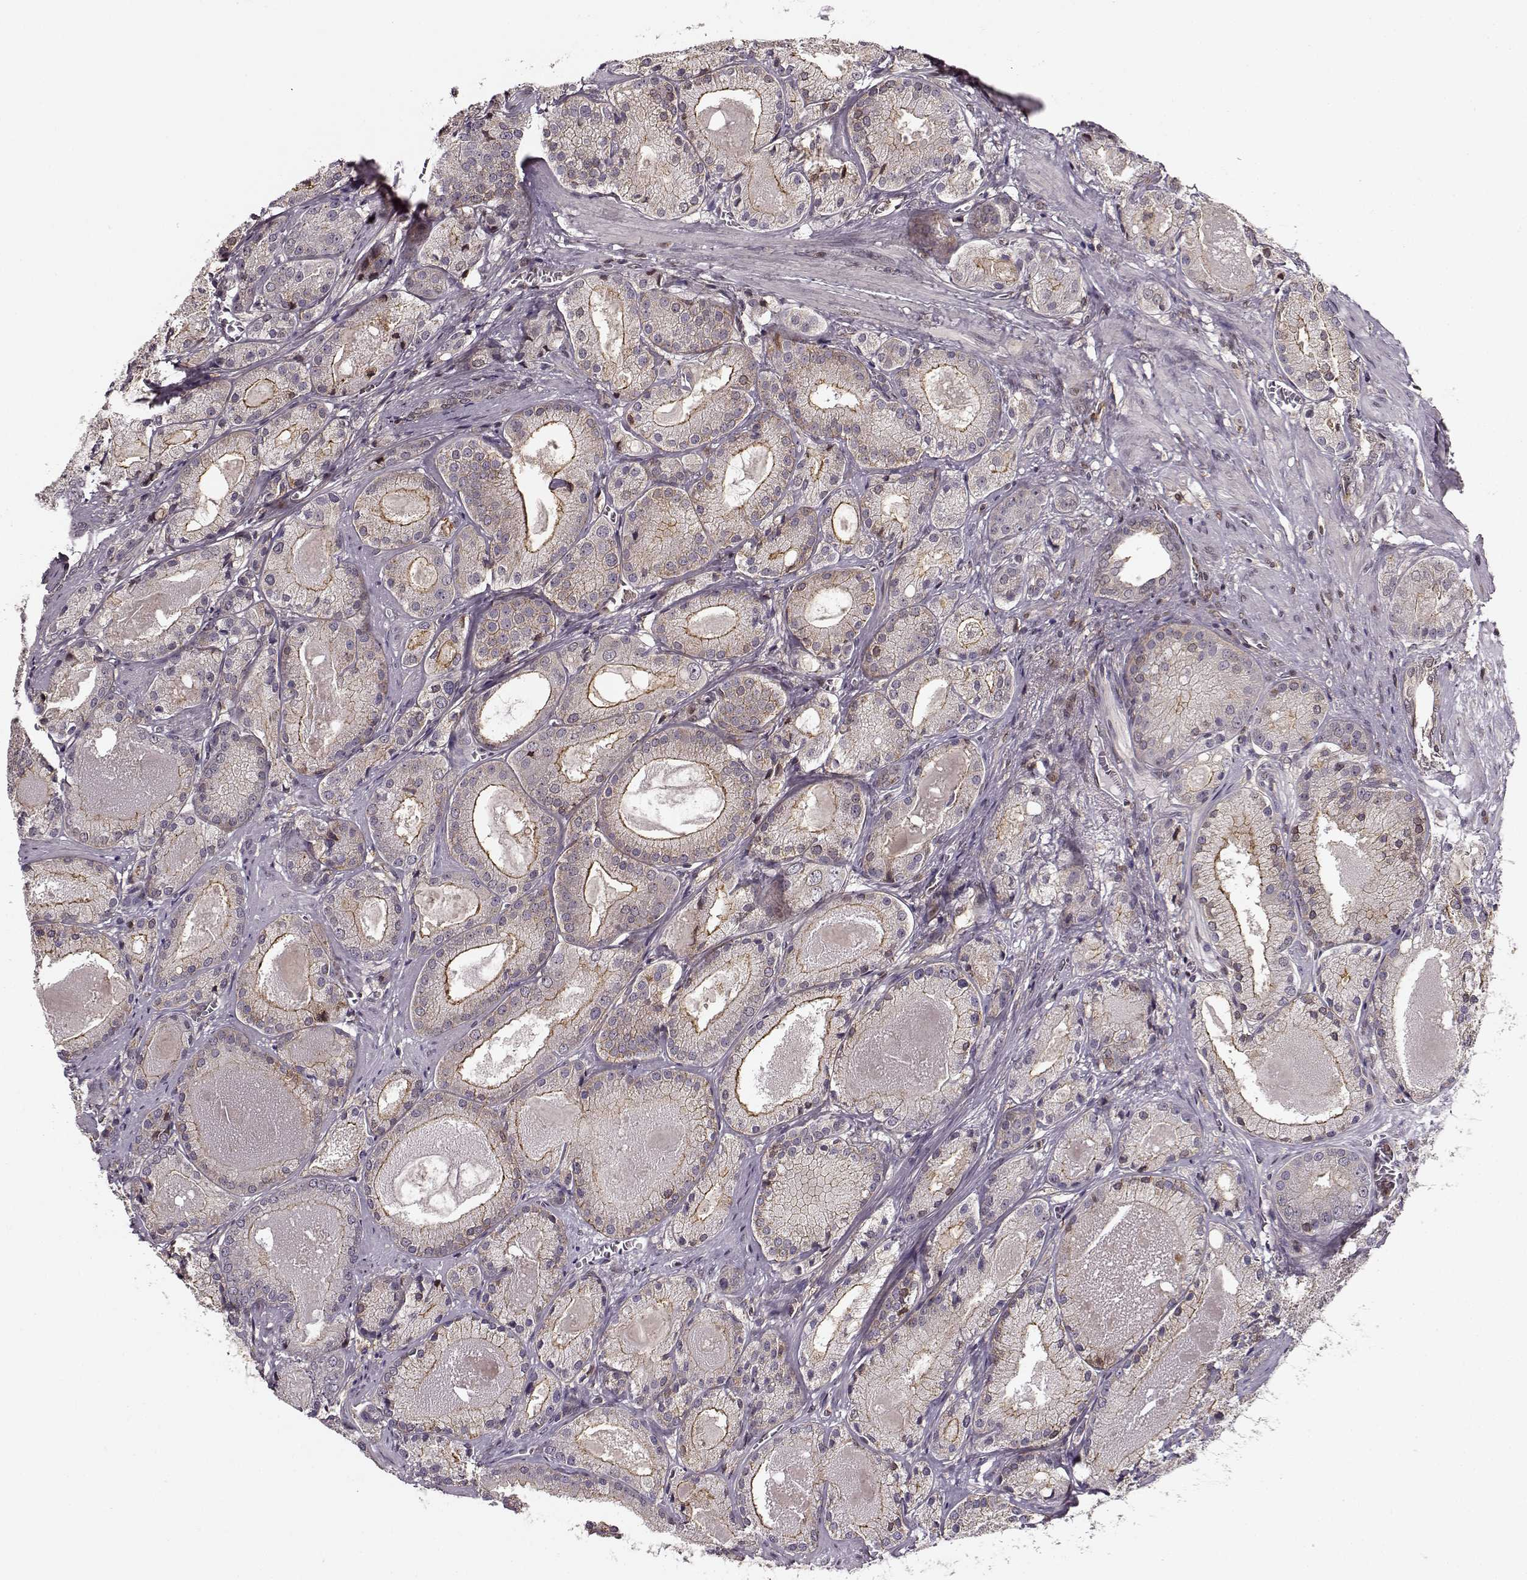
{"staining": {"intensity": "moderate", "quantity": ">75%", "location": "cytoplasmic/membranous"}, "tissue": "prostate cancer", "cell_type": "Tumor cells", "image_type": "cancer", "snomed": [{"axis": "morphology", "description": "Adenocarcinoma, High grade"}, {"axis": "topography", "description": "Prostate"}], "caption": "Adenocarcinoma (high-grade) (prostate) stained with immunohistochemistry demonstrates moderate cytoplasmic/membranous positivity in about >75% of tumor cells.", "gene": "MFSD1", "patient": {"sex": "male", "age": 66}}